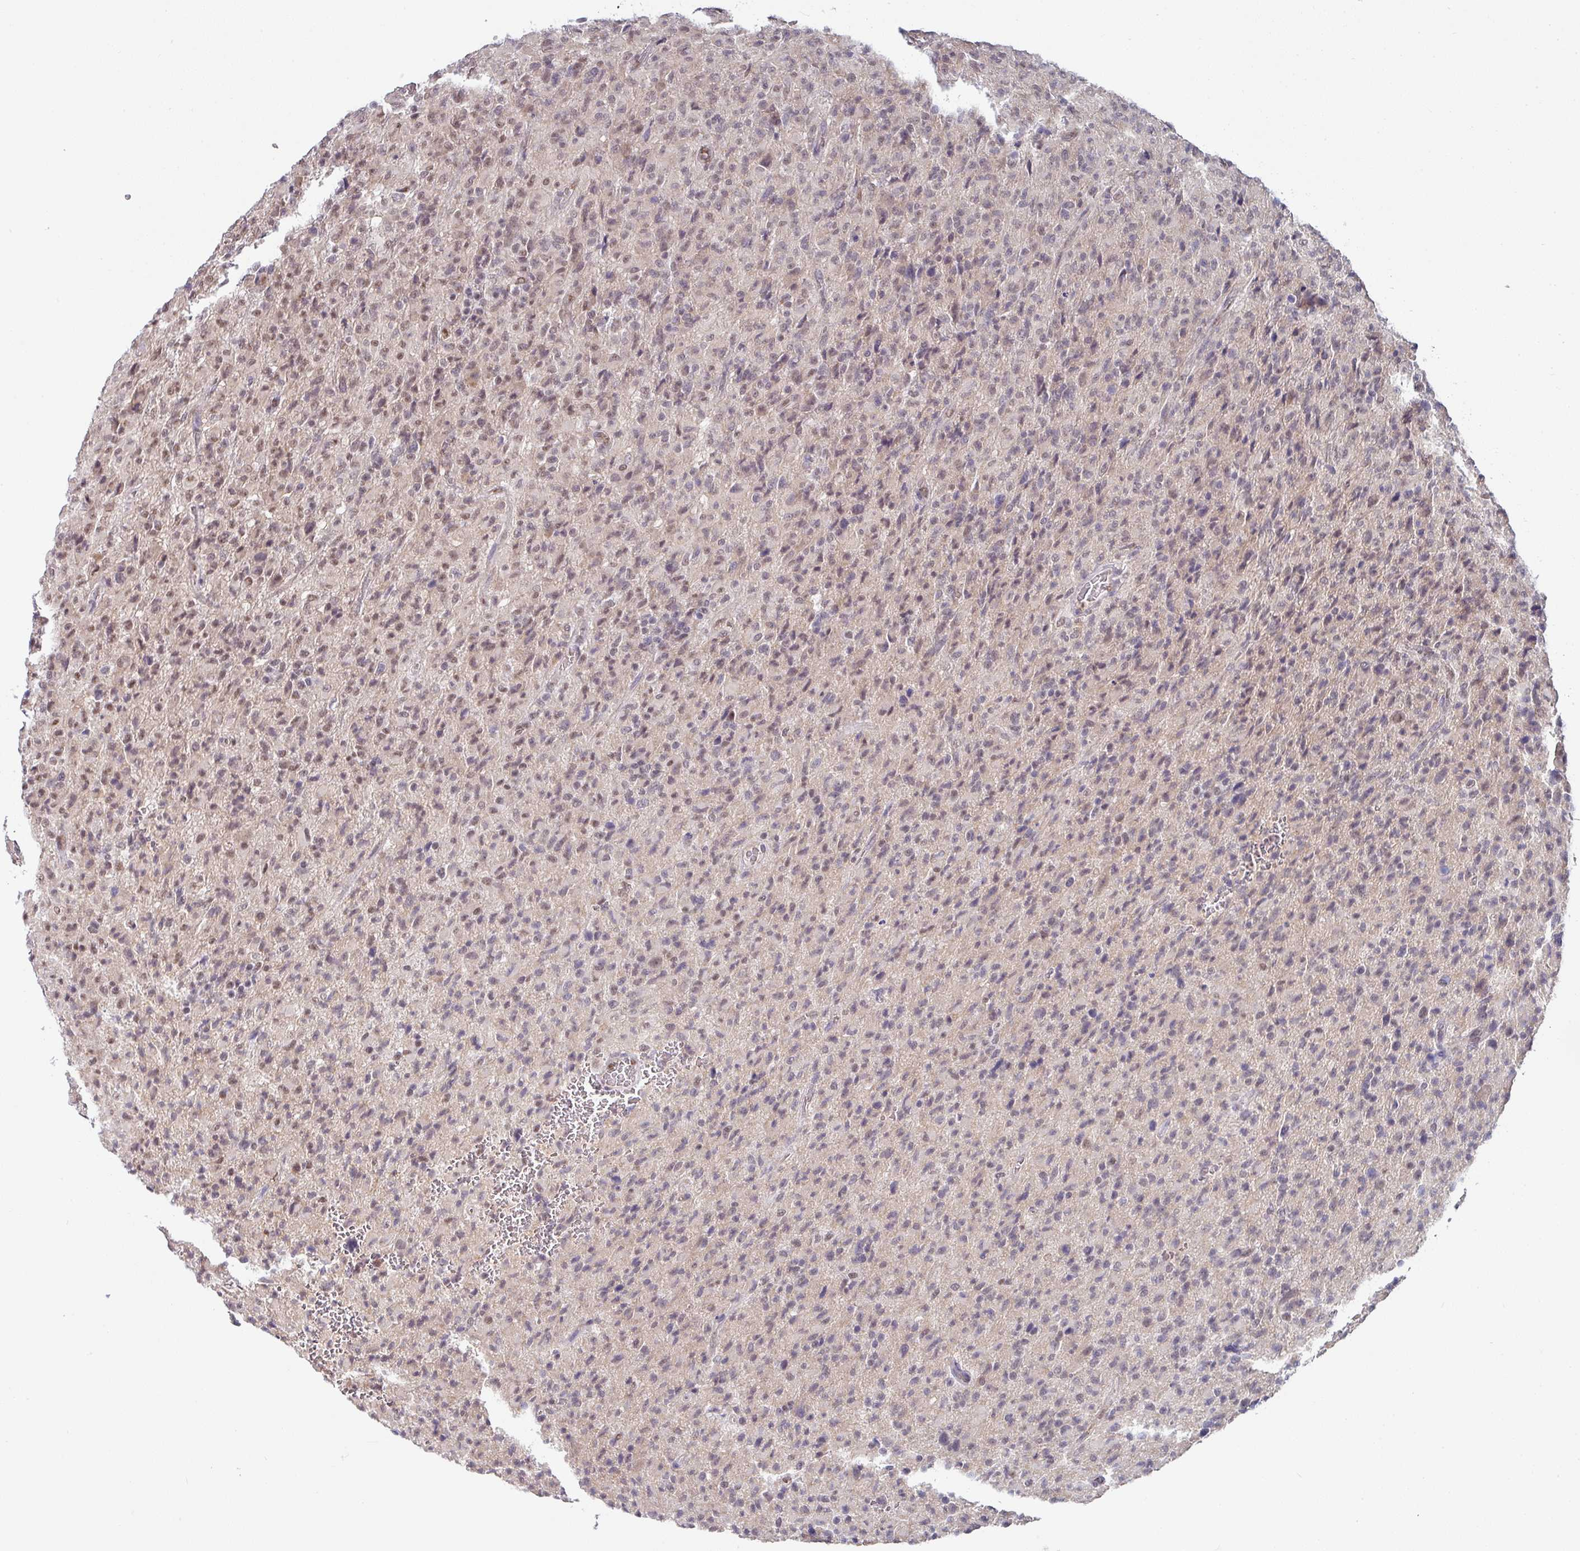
{"staining": {"intensity": "weak", "quantity": "25%-75%", "location": "nuclear"}, "tissue": "glioma", "cell_type": "Tumor cells", "image_type": "cancer", "snomed": [{"axis": "morphology", "description": "Glioma, malignant, High grade"}, {"axis": "topography", "description": "Brain"}], "caption": "A brown stain highlights weak nuclear staining of a protein in human glioma tumor cells.", "gene": "TMED5", "patient": {"sex": "female", "age": 57}}